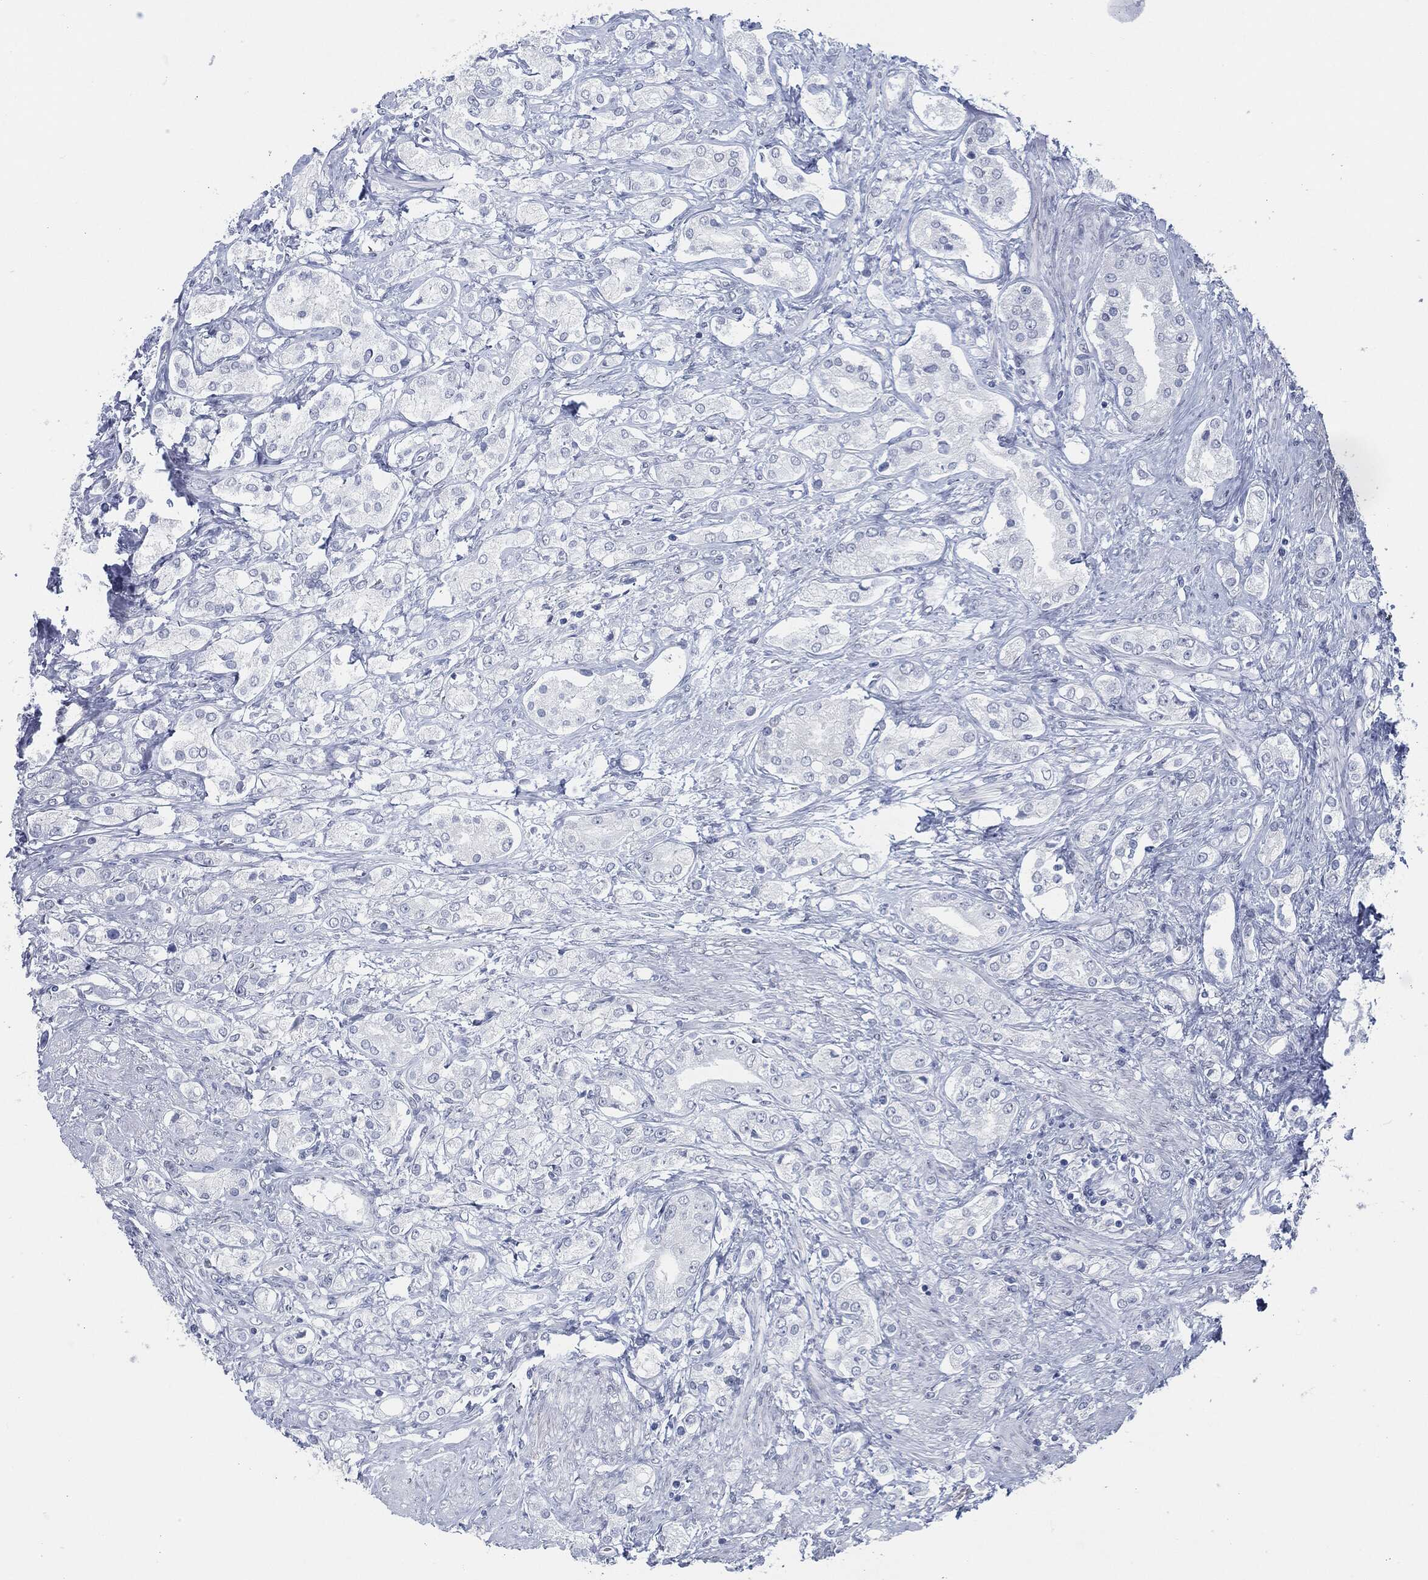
{"staining": {"intensity": "negative", "quantity": "none", "location": "none"}, "tissue": "prostate cancer", "cell_type": "Tumor cells", "image_type": "cancer", "snomed": [{"axis": "morphology", "description": "Adenocarcinoma, NOS"}, {"axis": "topography", "description": "Prostate and seminal vesicle, NOS"}, {"axis": "topography", "description": "Prostate"}], "caption": "The photomicrograph reveals no staining of tumor cells in prostate adenocarcinoma.", "gene": "PROM1", "patient": {"sex": "male", "age": 67}}